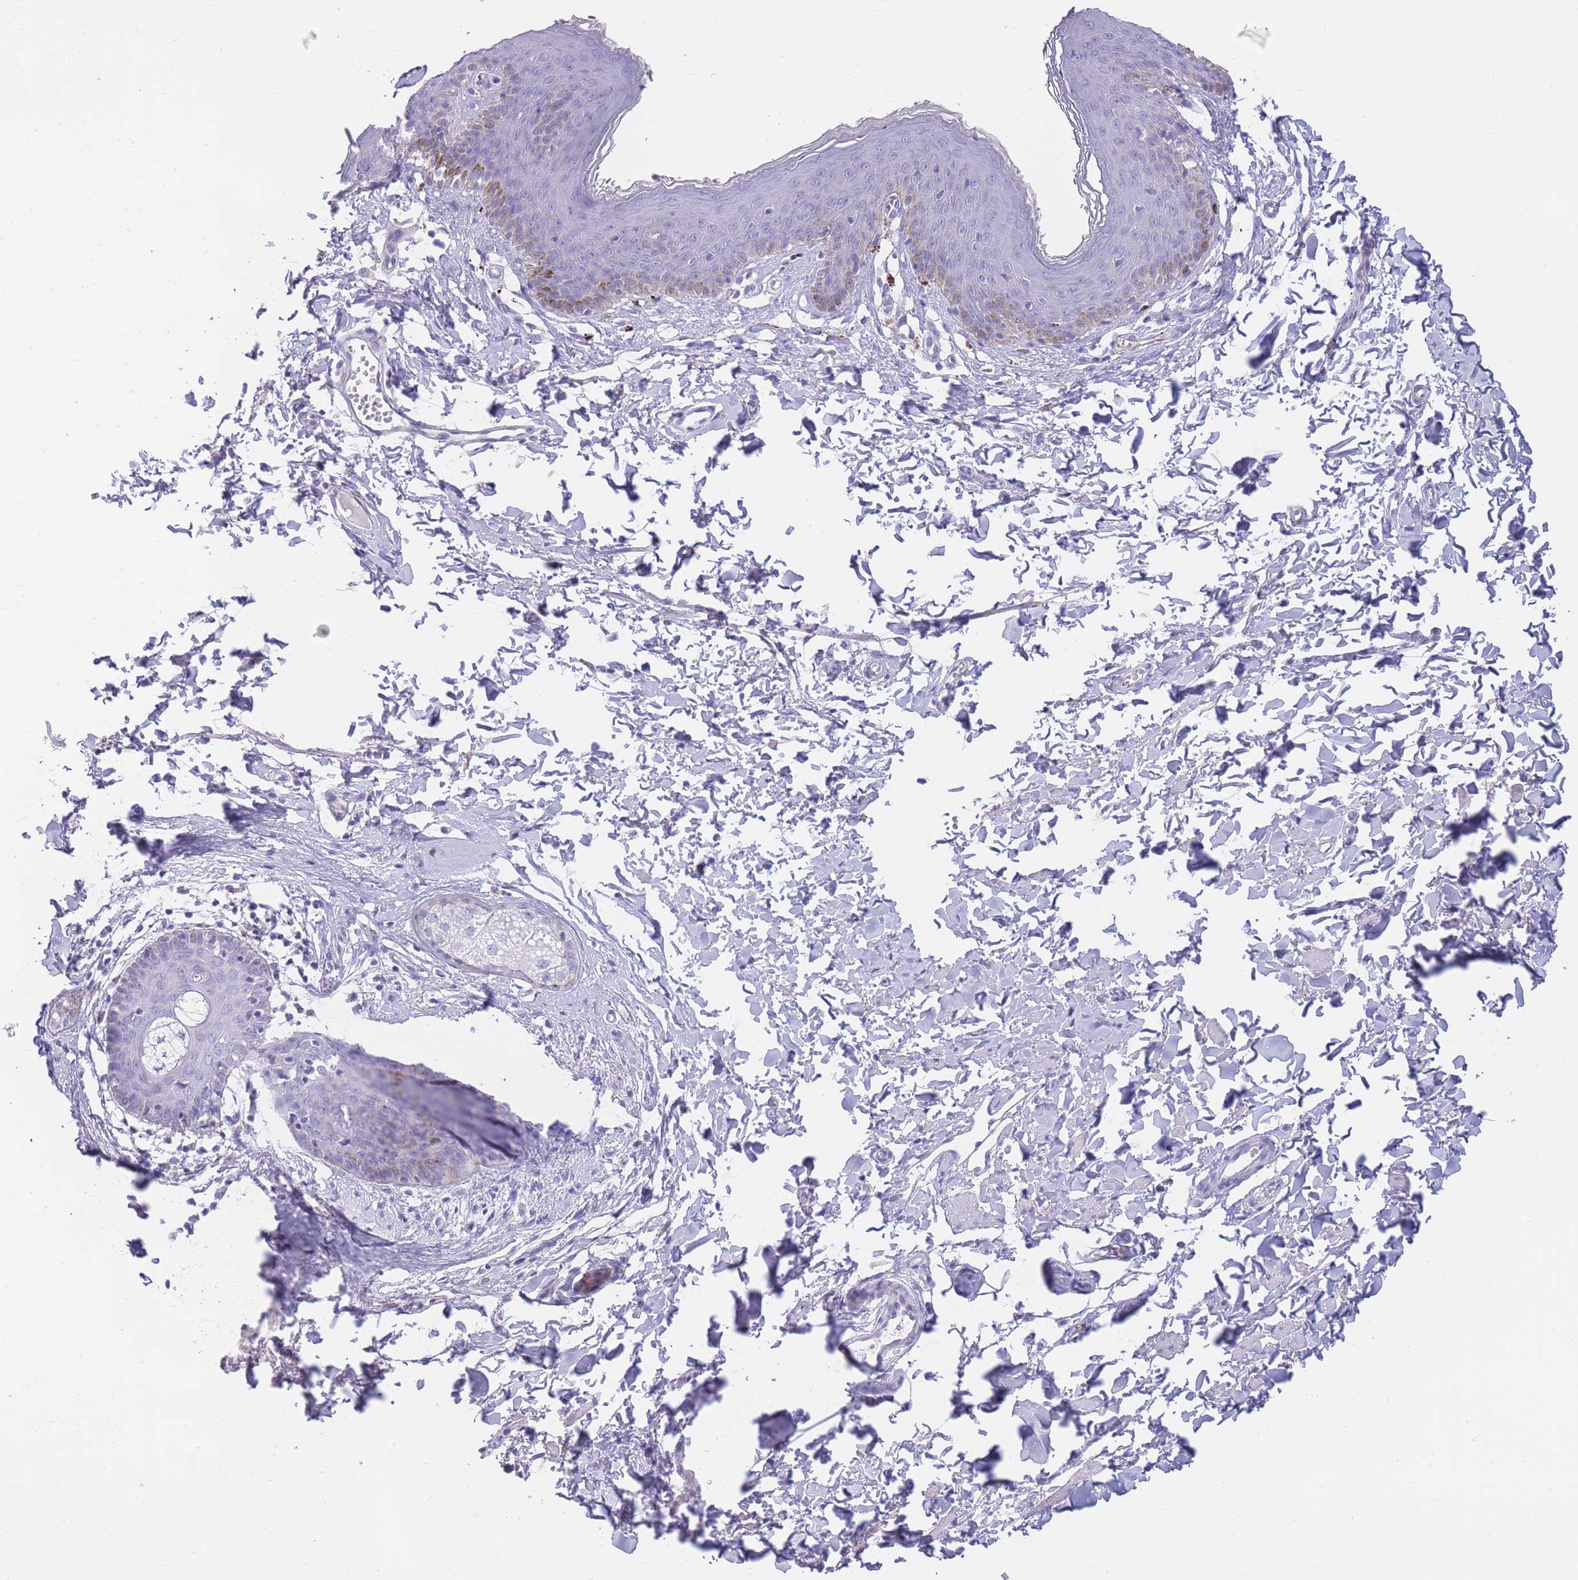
{"staining": {"intensity": "negative", "quantity": "none", "location": "none"}, "tissue": "skin", "cell_type": "Epidermal cells", "image_type": "normal", "snomed": [{"axis": "morphology", "description": "Normal tissue, NOS"}, {"axis": "topography", "description": "Vulva"}], "caption": "Photomicrograph shows no significant protein expression in epidermal cells of normal skin.", "gene": "GAA", "patient": {"sex": "female", "age": 66}}